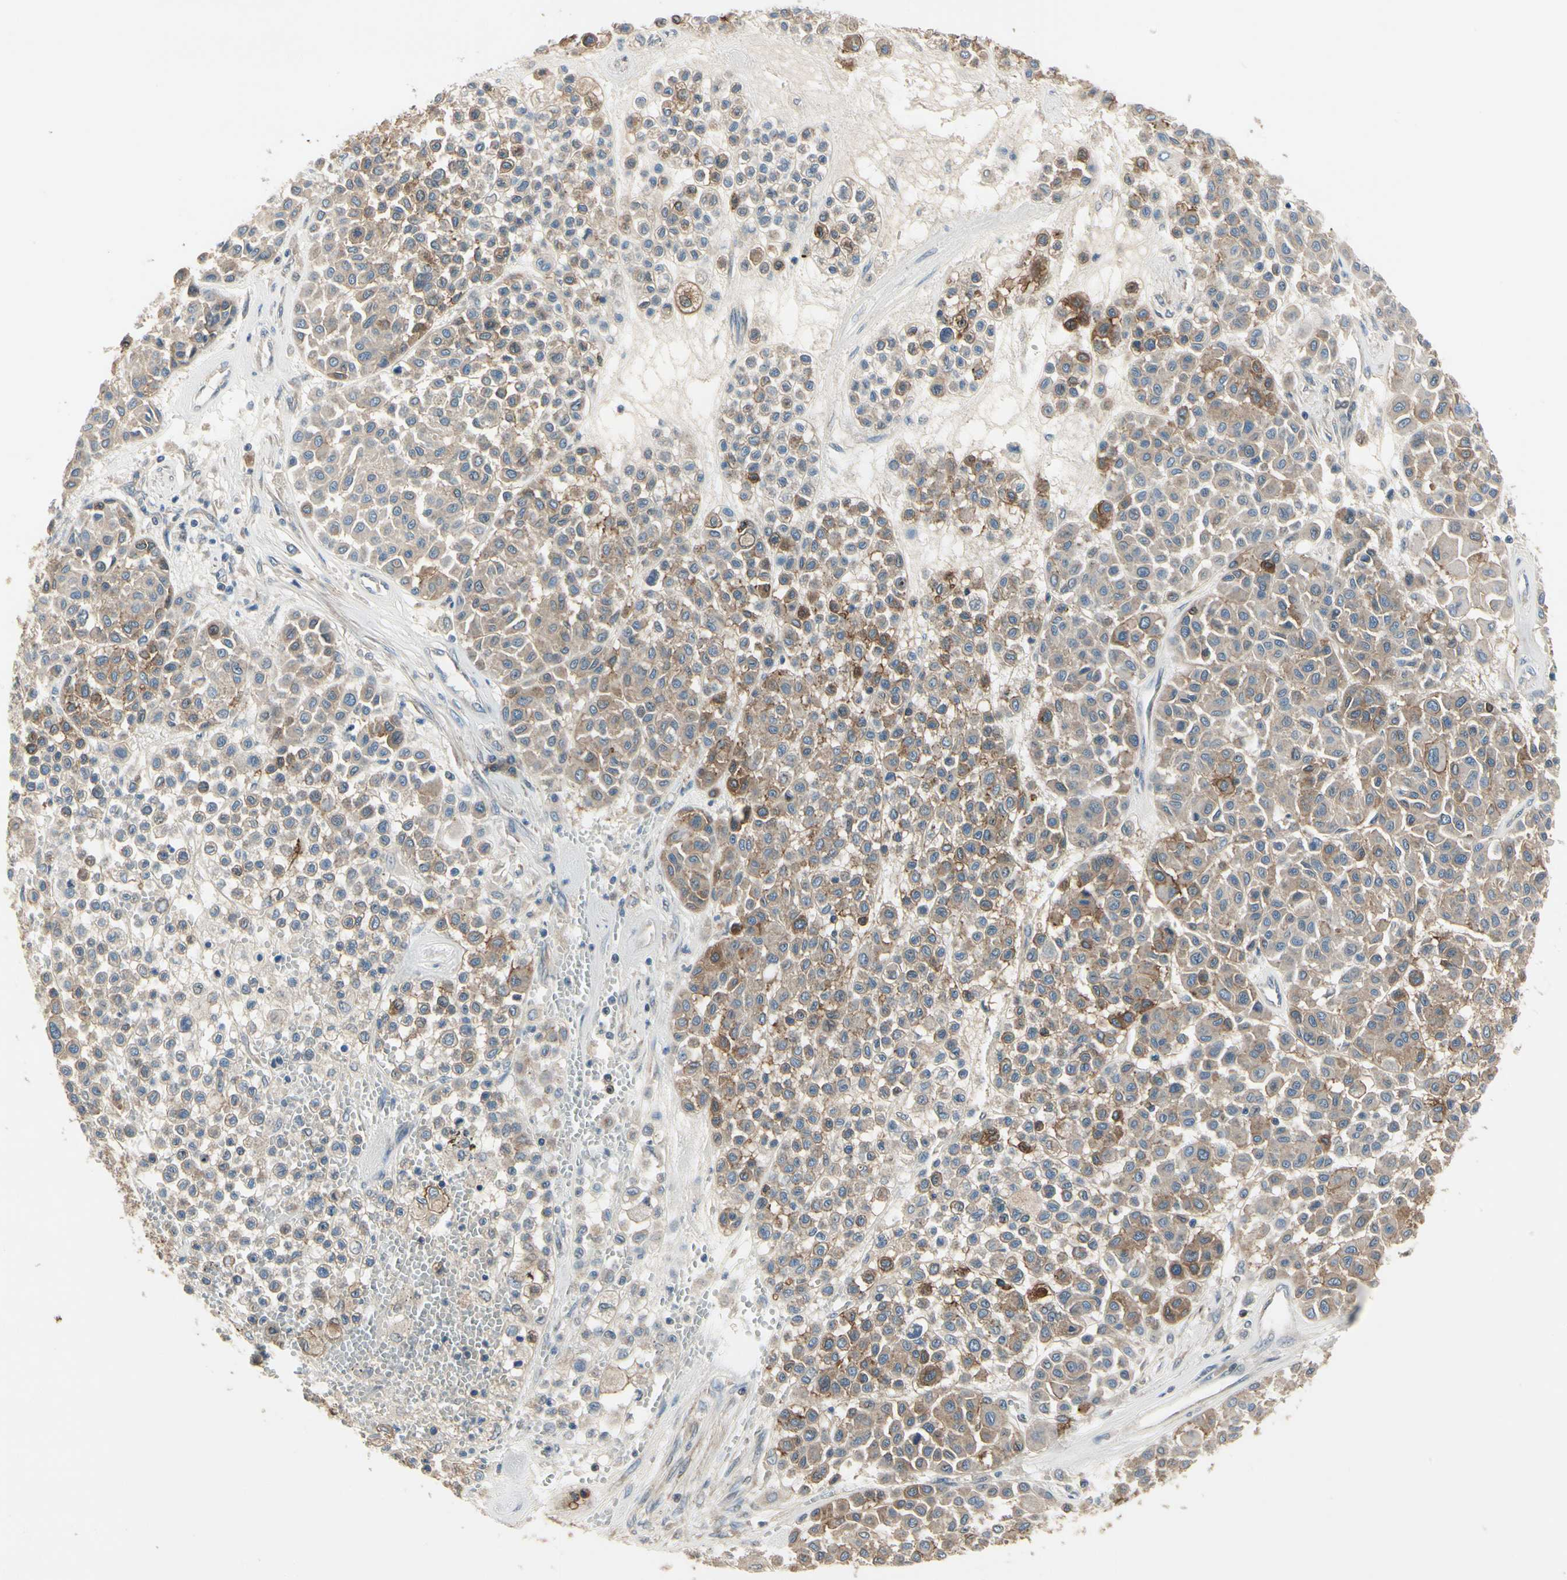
{"staining": {"intensity": "moderate", "quantity": "<25%", "location": "cytoplasmic/membranous"}, "tissue": "melanoma", "cell_type": "Tumor cells", "image_type": "cancer", "snomed": [{"axis": "morphology", "description": "Malignant melanoma, Metastatic site"}, {"axis": "topography", "description": "Soft tissue"}], "caption": "Immunohistochemistry histopathology image of neoplastic tissue: human malignant melanoma (metastatic site) stained using IHC reveals low levels of moderate protein expression localized specifically in the cytoplasmic/membranous of tumor cells, appearing as a cytoplasmic/membranous brown color.", "gene": "CGREF1", "patient": {"sex": "male", "age": 41}}